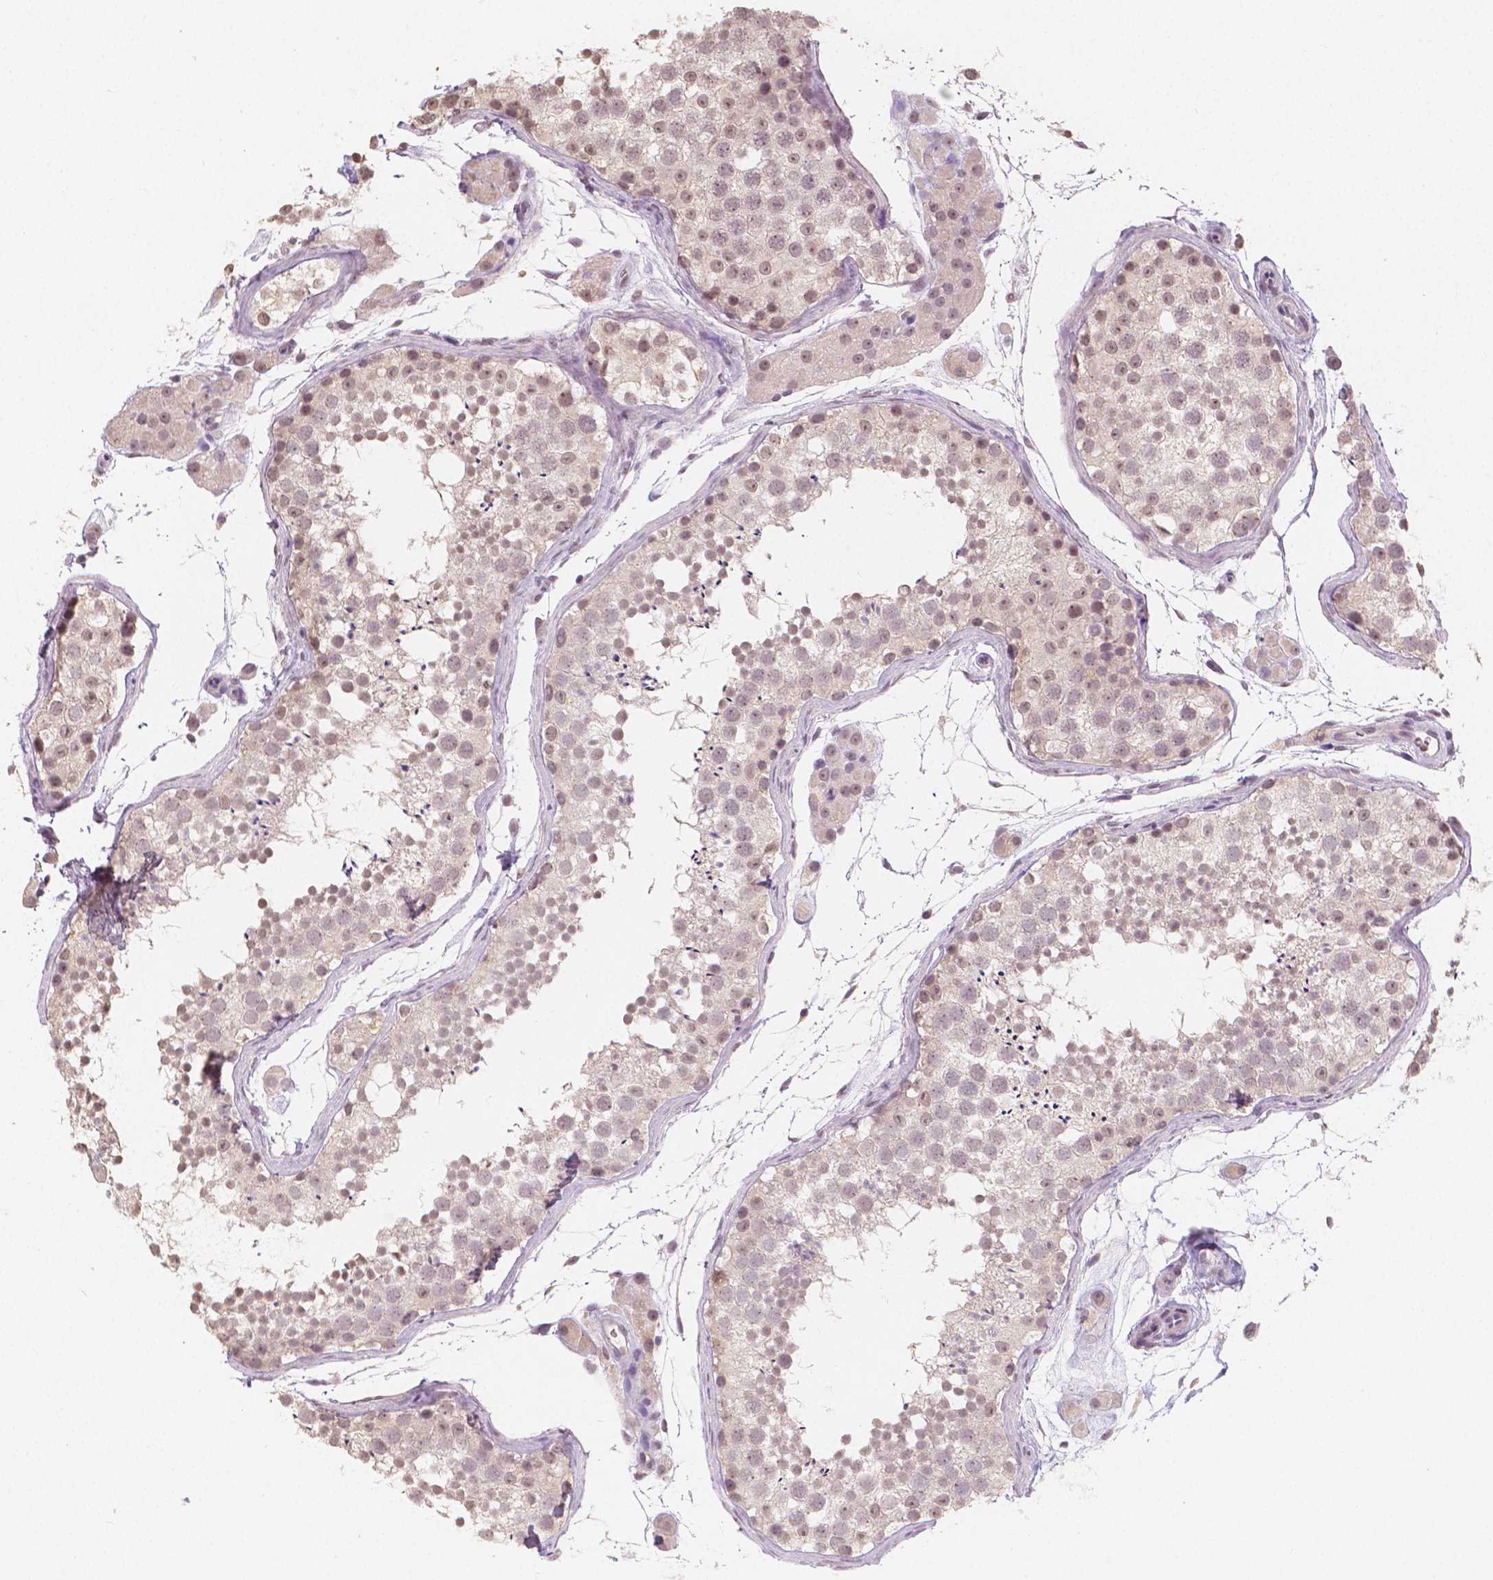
{"staining": {"intensity": "weak", "quantity": ">75%", "location": "nuclear"}, "tissue": "testis", "cell_type": "Cells in seminiferous ducts", "image_type": "normal", "snomed": [{"axis": "morphology", "description": "Normal tissue, NOS"}, {"axis": "topography", "description": "Testis"}], "caption": "This micrograph shows immunohistochemistry (IHC) staining of benign testis, with low weak nuclear expression in approximately >75% of cells in seminiferous ducts.", "gene": "NOLC1", "patient": {"sex": "male", "age": 41}}